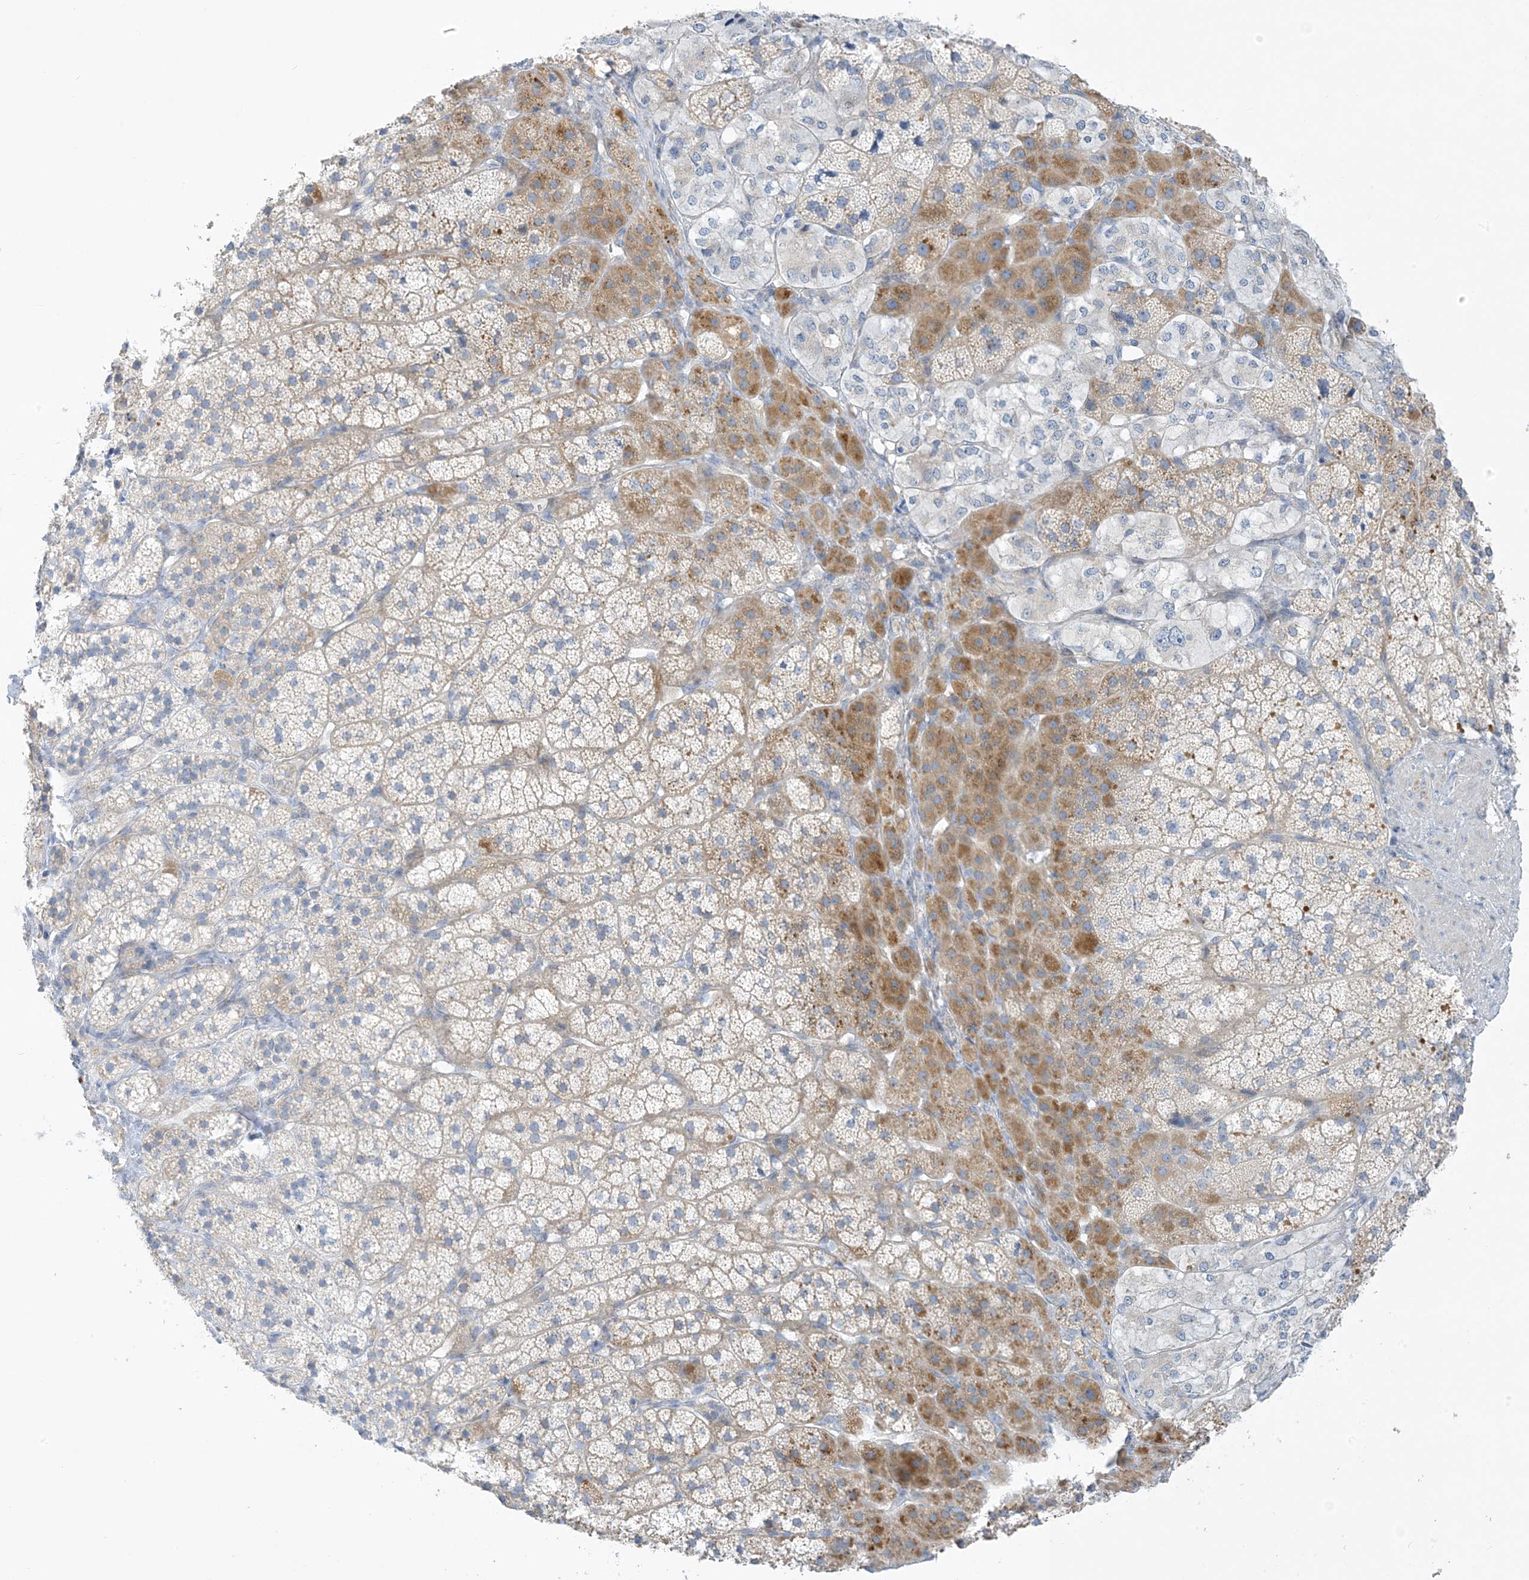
{"staining": {"intensity": "moderate", "quantity": "25%-75%", "location": "cytoplasmic/membranous"}, "tissue": "adrenal gland", "cell_type": "Glandular cells", "image_type": "normal", "snomed": [{"axis": "morphology", "description": "Normal tissue, NOS"}, {"axis": "topography", "description": "Adrenal gland"}], "caption": "An IHC photomicrograph of benign tissue is shown. Protein staining in brown shows moderate cytoplasmic/membranous positivity in adrenal gland within glandular cells.", "gene": "XIRP2", "patient": {"sex": "female", "age": 44}}